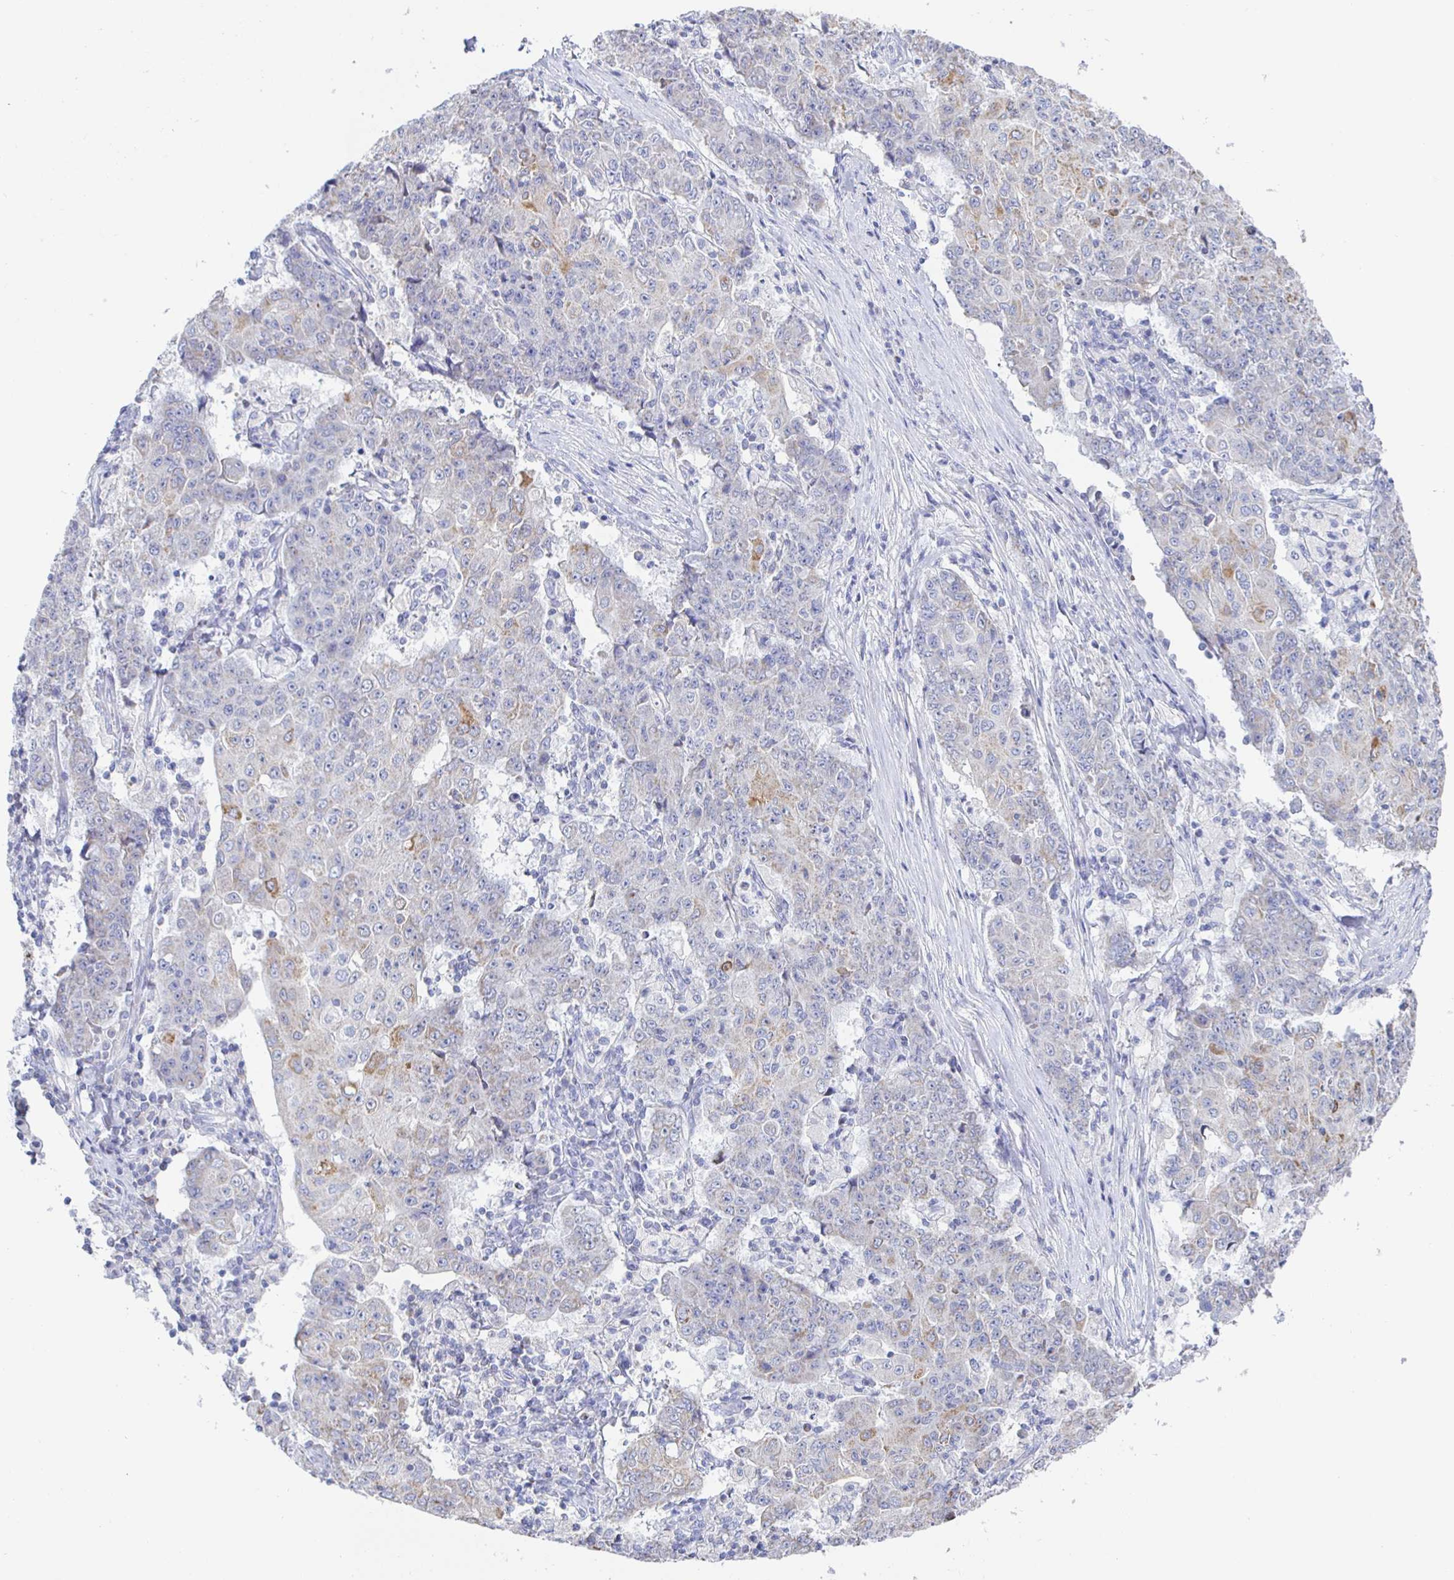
{"staining": {"intensity": "moderate", "quantity": "<25%", "location": "cytoplasmic/membranous"}, "tissue": "ovarian cancer", "cell_type": "Tumor cells", "image_type": "cancer", "snomed": [{"axis": "morphology", "description": "Carcinoma, endometroid"}, {"axis": "topography", "description": "Ovary"}], "caption": "Brown immunohistochemical staining in ovarian cancer (endometroid carcinoma) displays moderate cytoplasmic/membranous staining in approximately <25% of tumor cells. The staining was performed using DAB, with brown indicating positive protein expression. Nuclei are stained blue with hematoxylin.", "gene": "SYNGR4", "patient": {"sex": "female", "age": 42}}